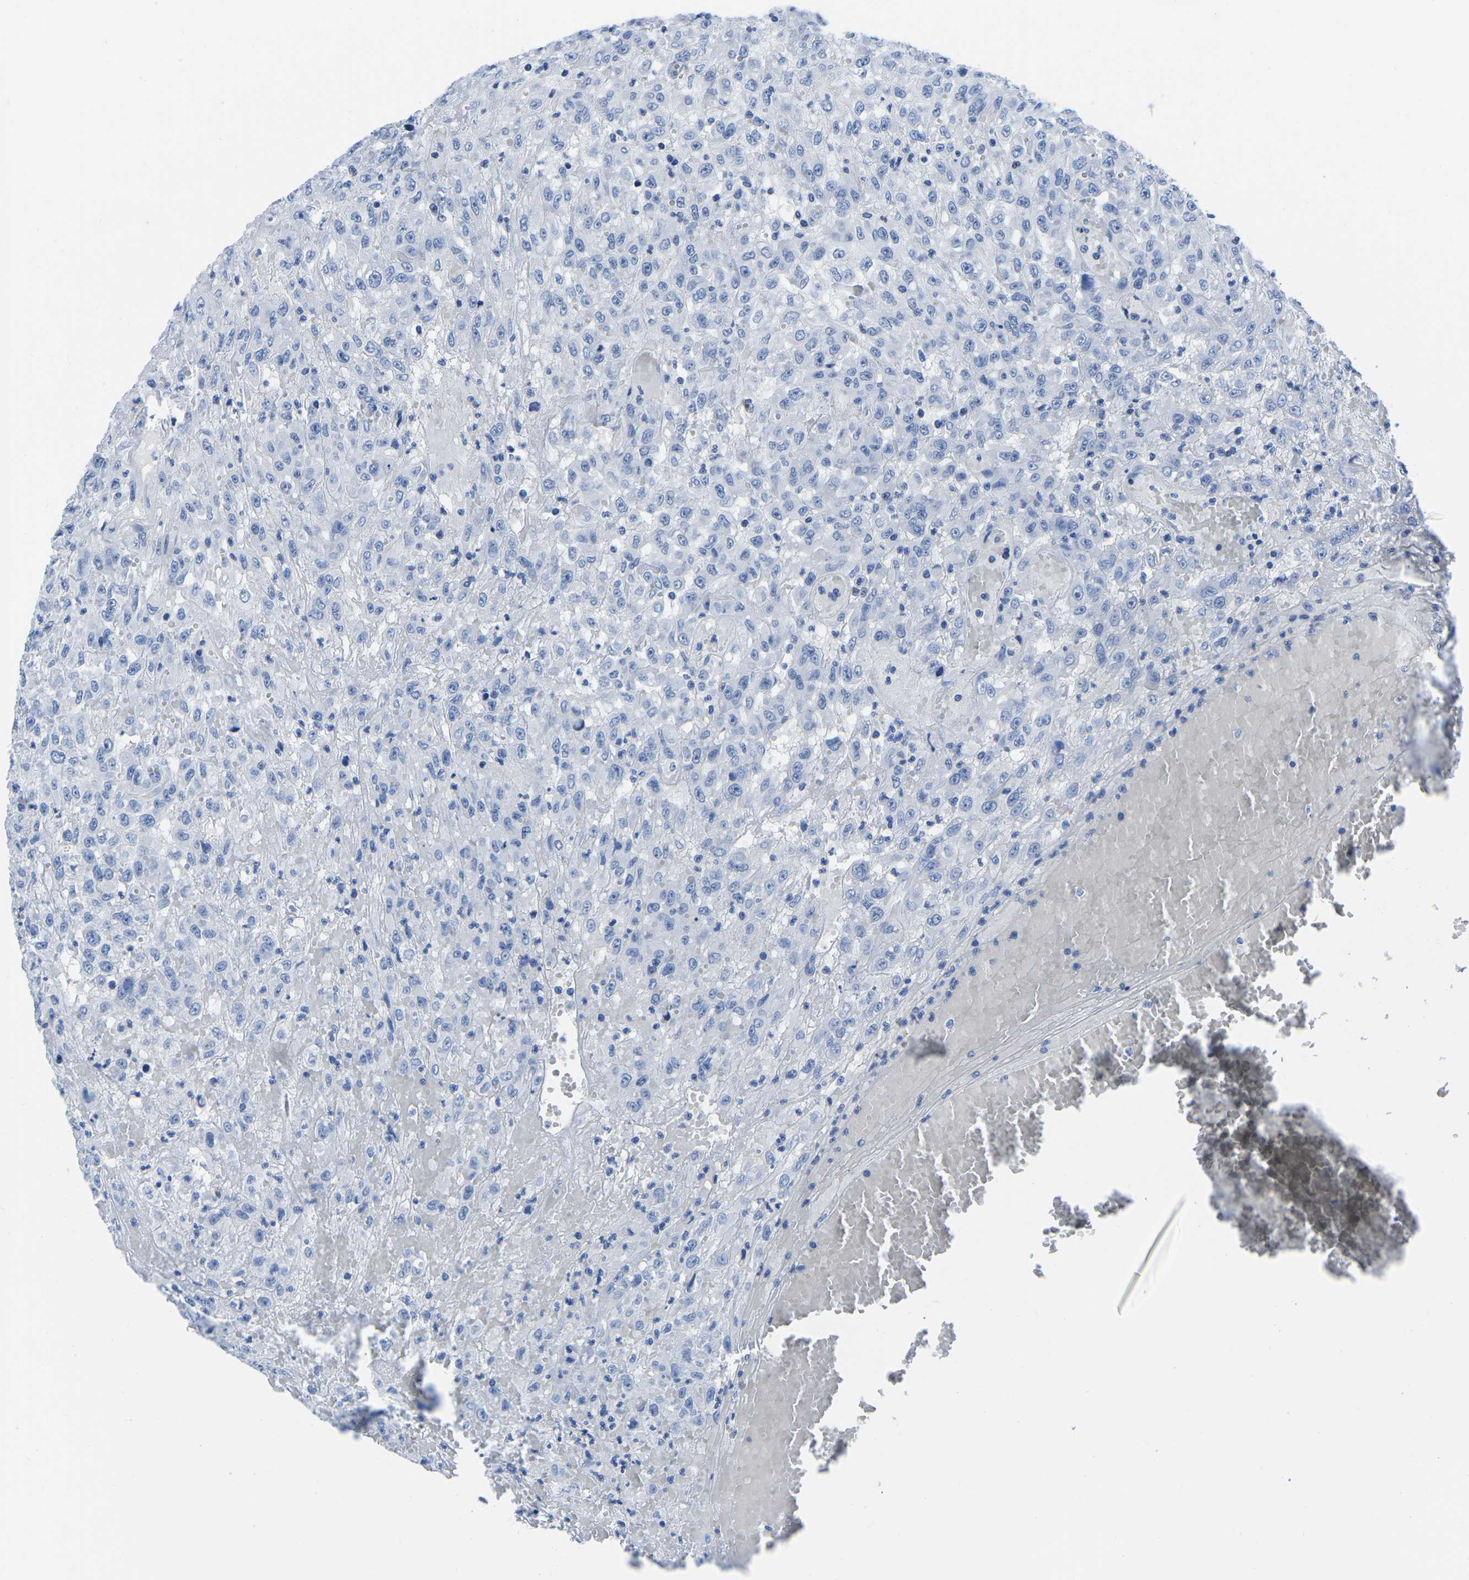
{"staining": {"intensity": "negative", "quantity": "none", "location": "none"}, "tissue": "urothelial cancer", "cell_type": "Tumor cells", "image_type": "cancer", "snomed": [{"axis": "morphology", "description": "Urothelial carcinoma, High grade"}, {"axis": "topography", "description": "Urinary bladder"}], "caption": "Tumor cells are negative for protein expression in human urothelial carcinoma (high-grade).", "gene": "CYP1A2", "patient": {"sex": "male", "age": 46}}